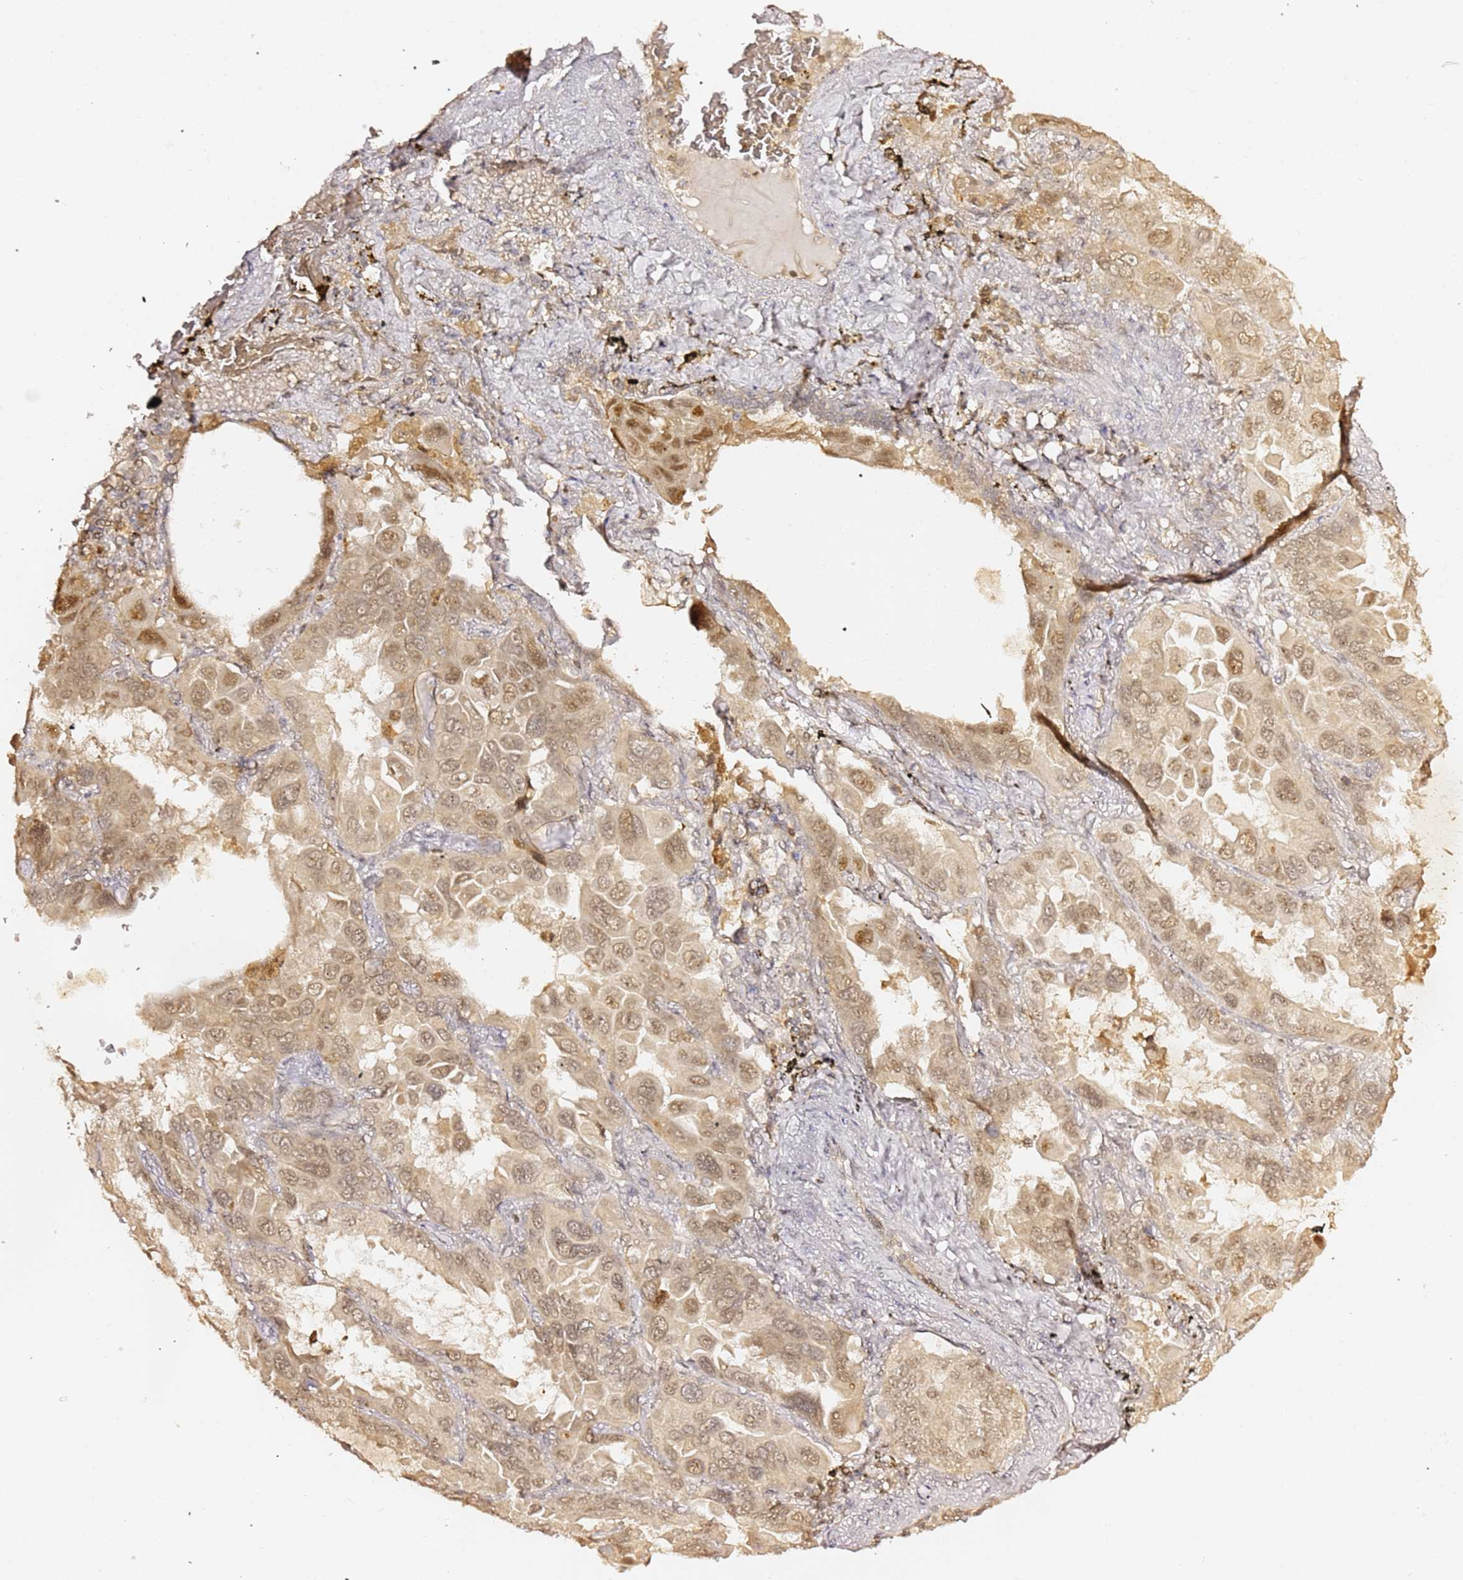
{"staining": {"intensity": "moderate", "quantity": "25%-75%", "location": "cytoplasmic/membranous,nuclear"}, "tissue": "lung cancer", "cell_type": "Tumor cells", "image_type": "cancer", "snomed": [{"axis": "morphology", "description": "Adenocarcinoma, NOS"}, {"axis": "topography", "description": "Lung"}], "caption": "The photomicrograph reveals immunohistochemical staining of adenocarcinoma (lung). There is moderate cytoplasmic/membranous and nuclear staining is present in approximately 25%-75% of tumor cells.", "gene": "OR5V1", "patient": {"sex": "male", "age": 64}}